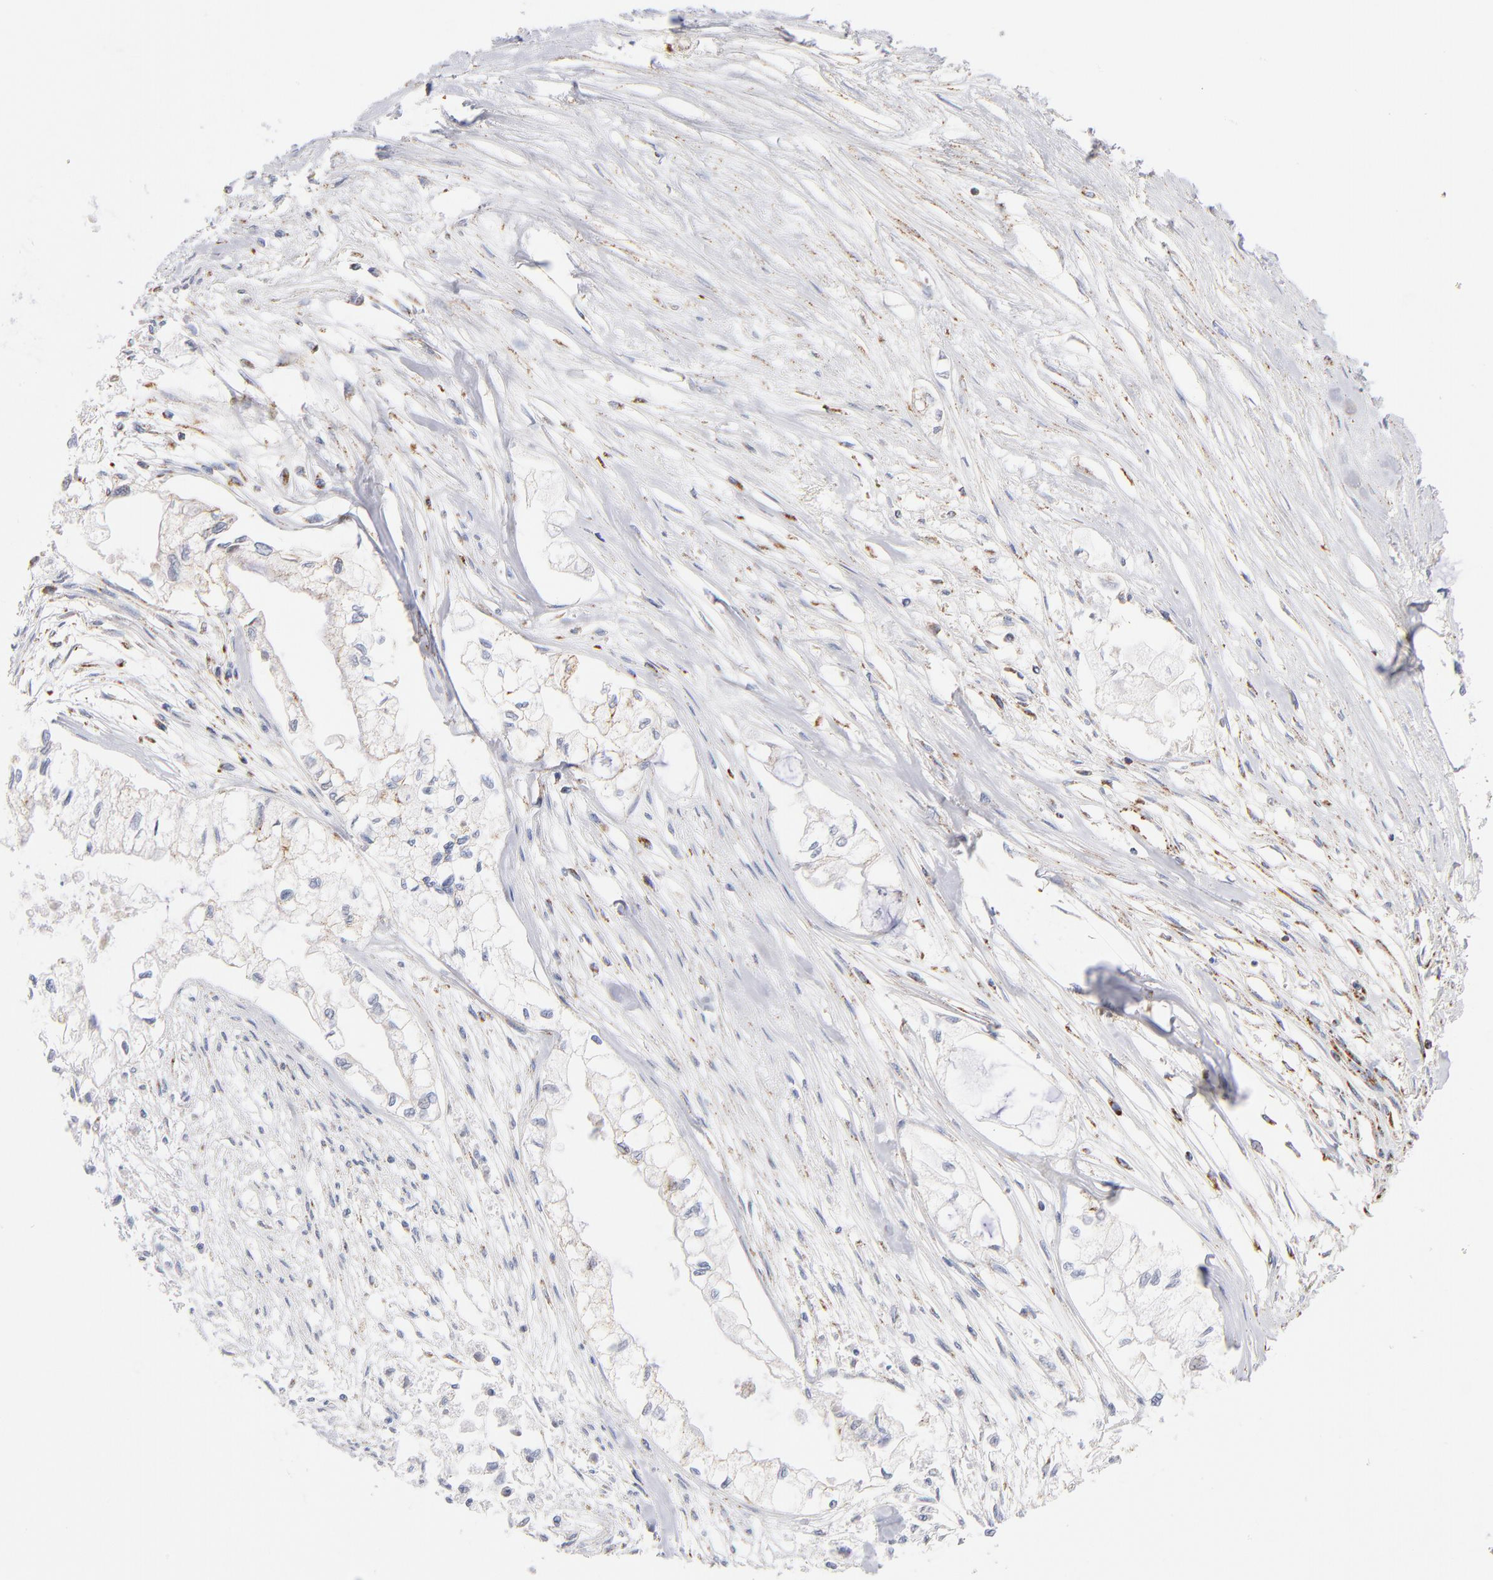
{"staining": {"intensity": "weak", "quantity": ">75%", "location": "cytoplasmic/membranous"}, "tissue": "pancreatic cancer", "cell_type": "Tumor cells", "image_type": "cancer", "snomed": [{"axis": "morphology", "description": "Adenocarcinoma, NOS"}, {"axis": "topography", "description": "Pancreas"}], "caption": "Tumor cells show weak cytoplasmic/membranous positivity in about >75% of cells in pancreatic adenocarcinoma.", "gene": "DLAT", "patient": {"sex": "male", "age": 79}}